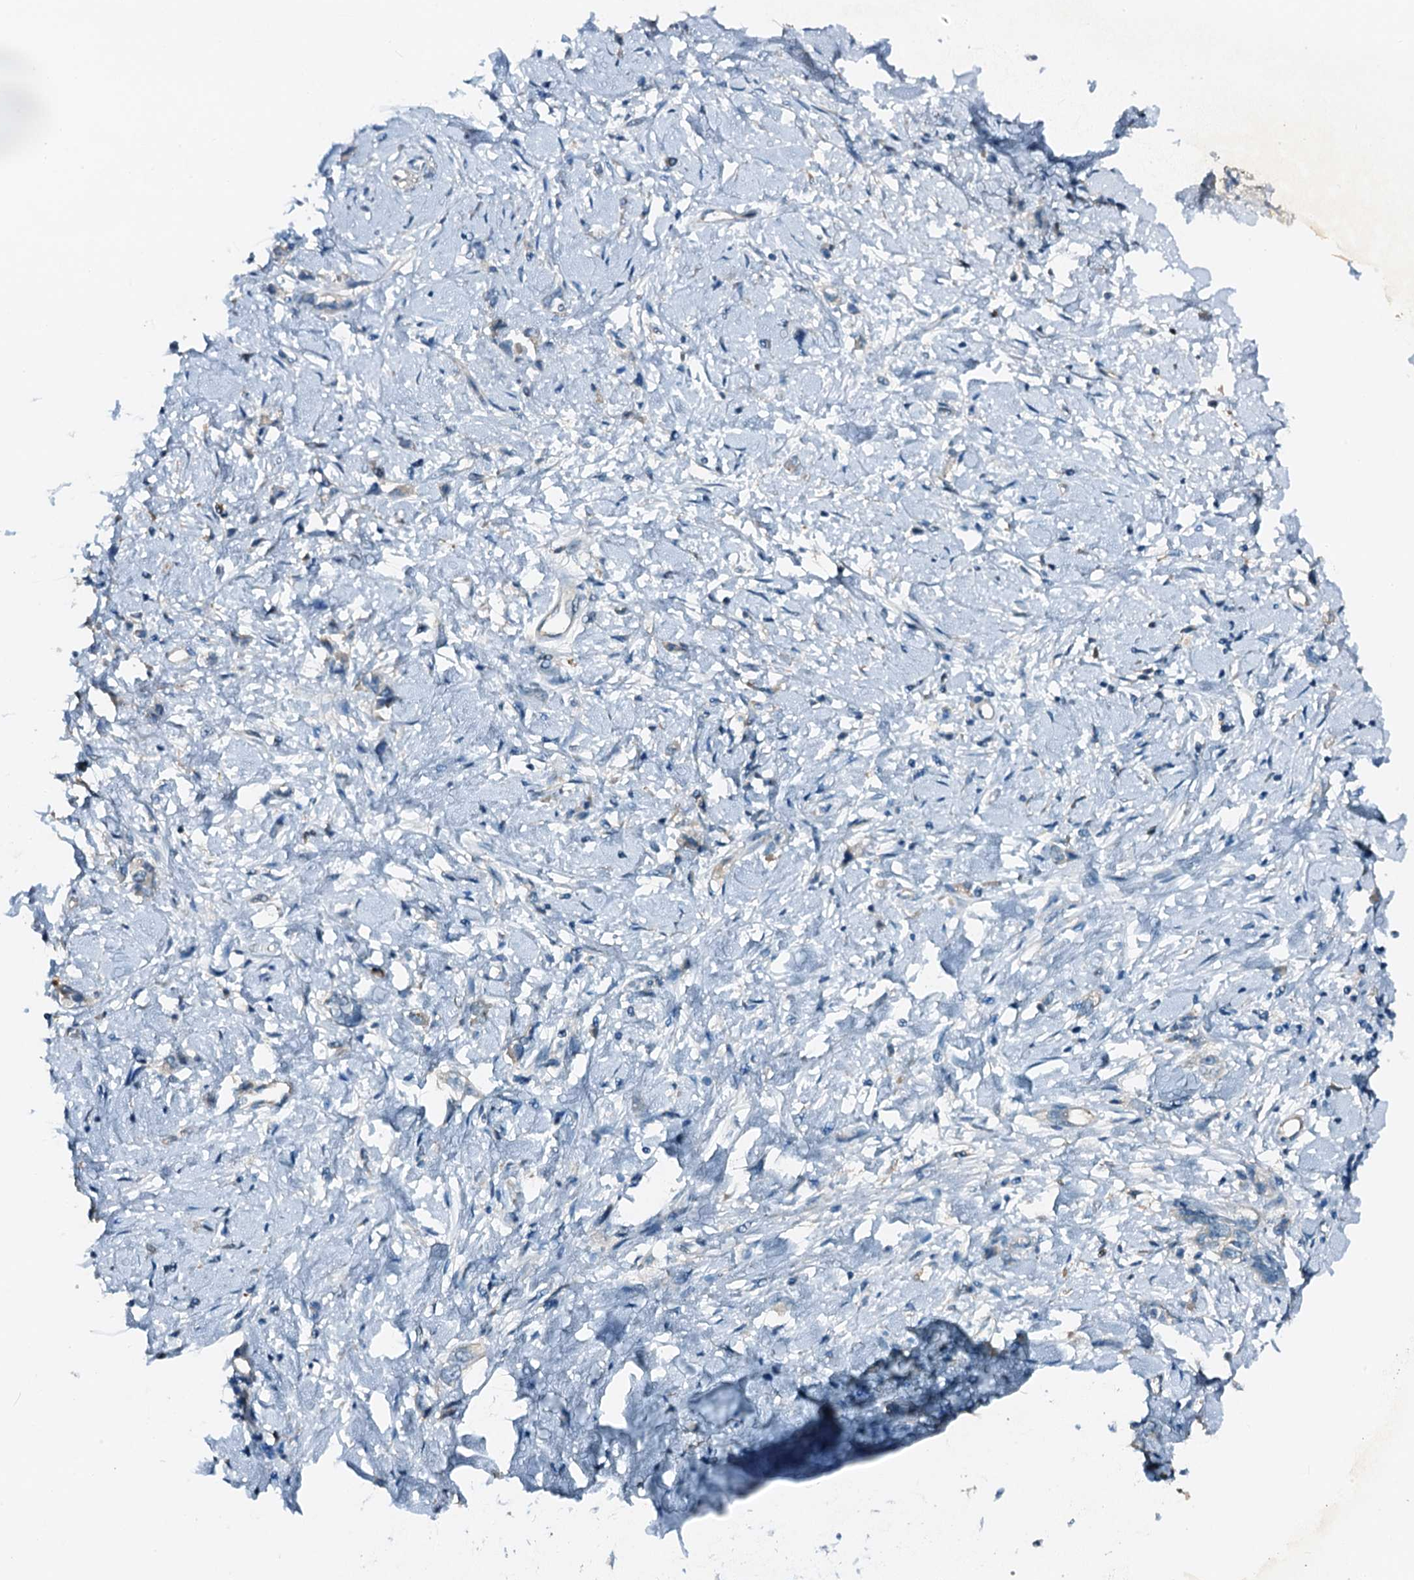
{"staining": {"intensity": "negative", "quantity": "none", "location": "none"}, "tissue": "stomach cancer", "cell_type": "Tumor cells", "image_type": "cancer", "snomed": [{"axis": "morphology", "description": "Adenocarcinoma, NOS"}, {"axis": "topography", "description": "Stomach"}], "caption": "High magnification brightfield microscopy of stomach cancer stained with DAB (brown) and counterstained with hematoxylin (blue): tumor cells show no significant positivity. (DAB IHC, high magnification).", "gene": "ZNF606", "patient": {"sex": "female", "age": 76}}